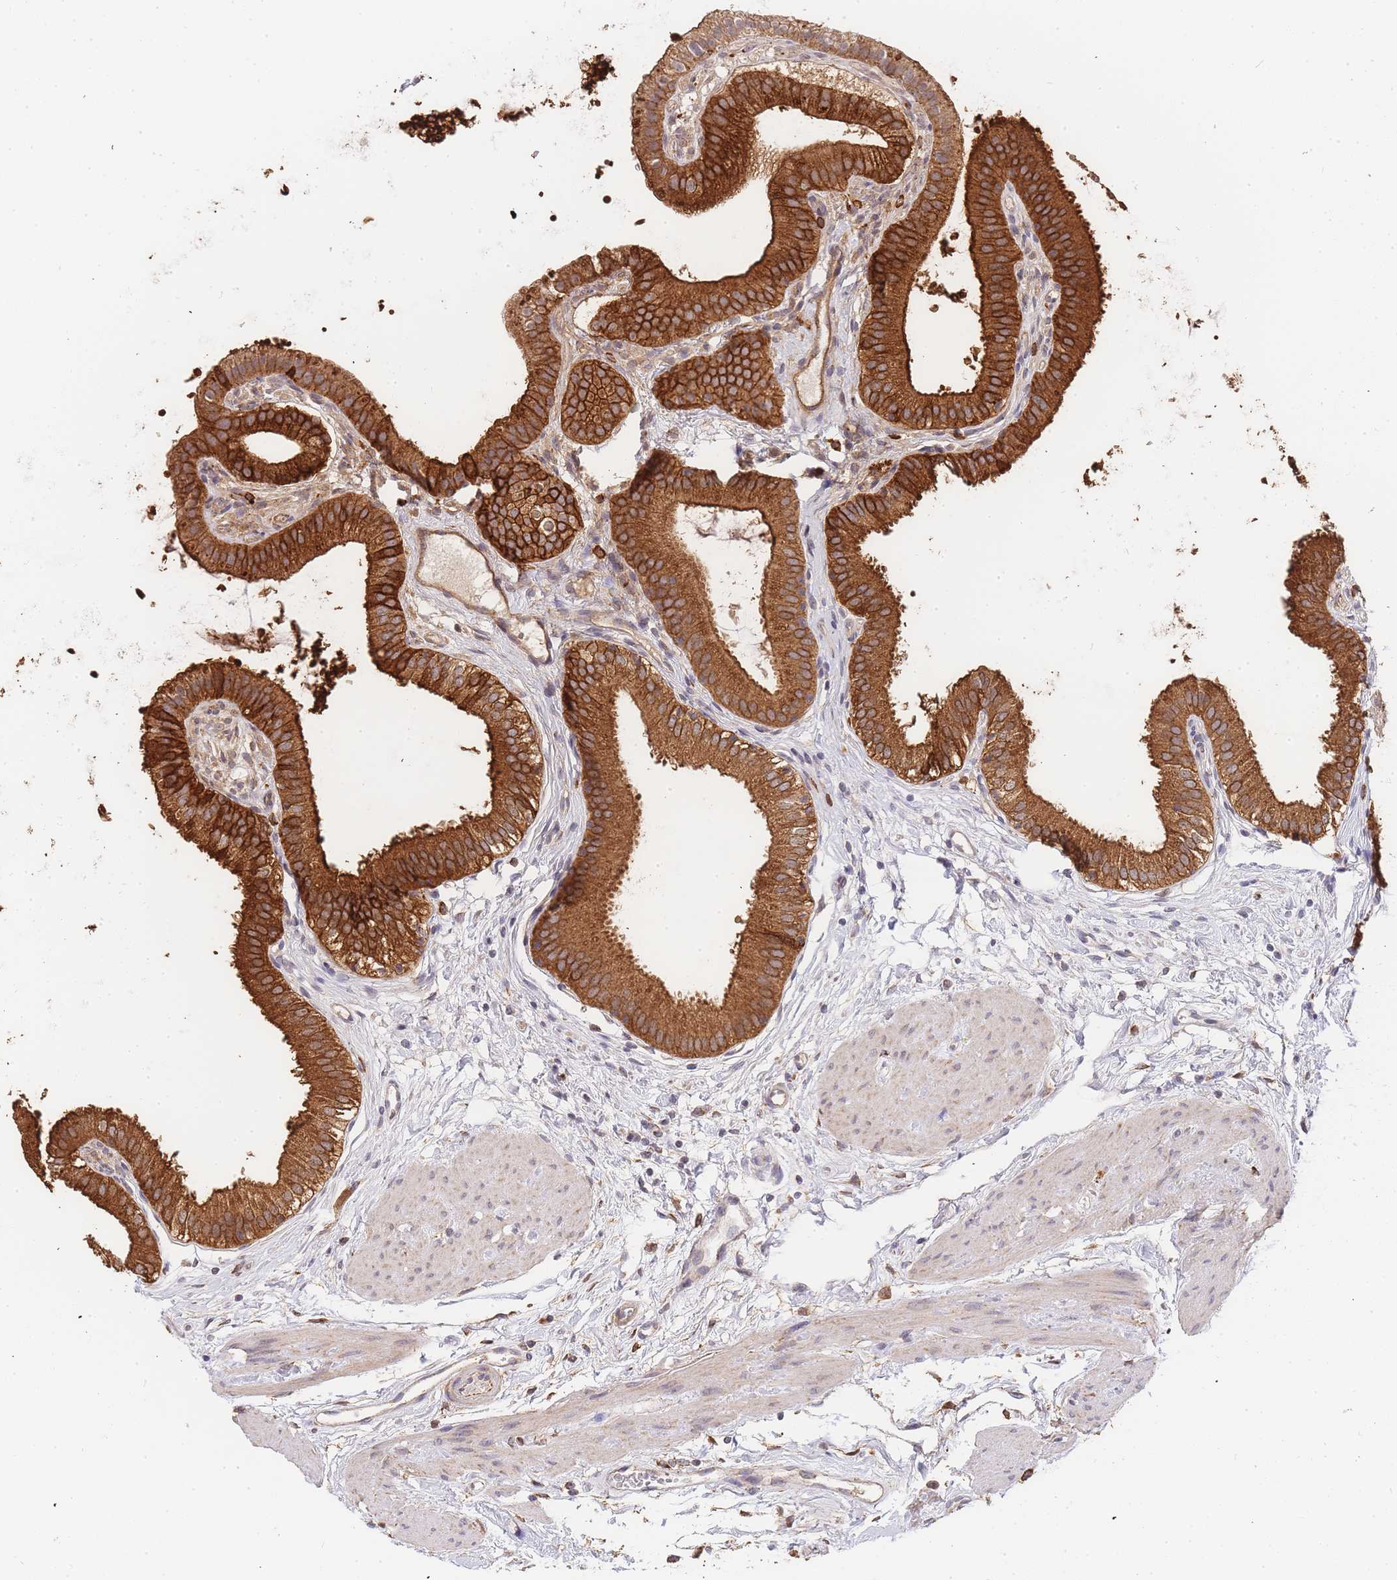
{"staining": {"intensity": "strong", "quantity": ">75%", "location": "cytoplasmic/membranous"}, "tissue": "gallbladder", "cell_type": "Glandular cells", "image_type": "normal", "snomed": [{"axis": "morphology", "description": "Normal tissue, NOS"}, {"axis": "topography", "description": "Gallbladder"}], "caption": "An IHC image of unremarkable tissue is shown. Protein staining in brown labels strong cytoplasmic/membranous positivity in gallbladder within glandular cells.", "gene": "ADCY9", "patient": {"sex": "female", "age": 54}}